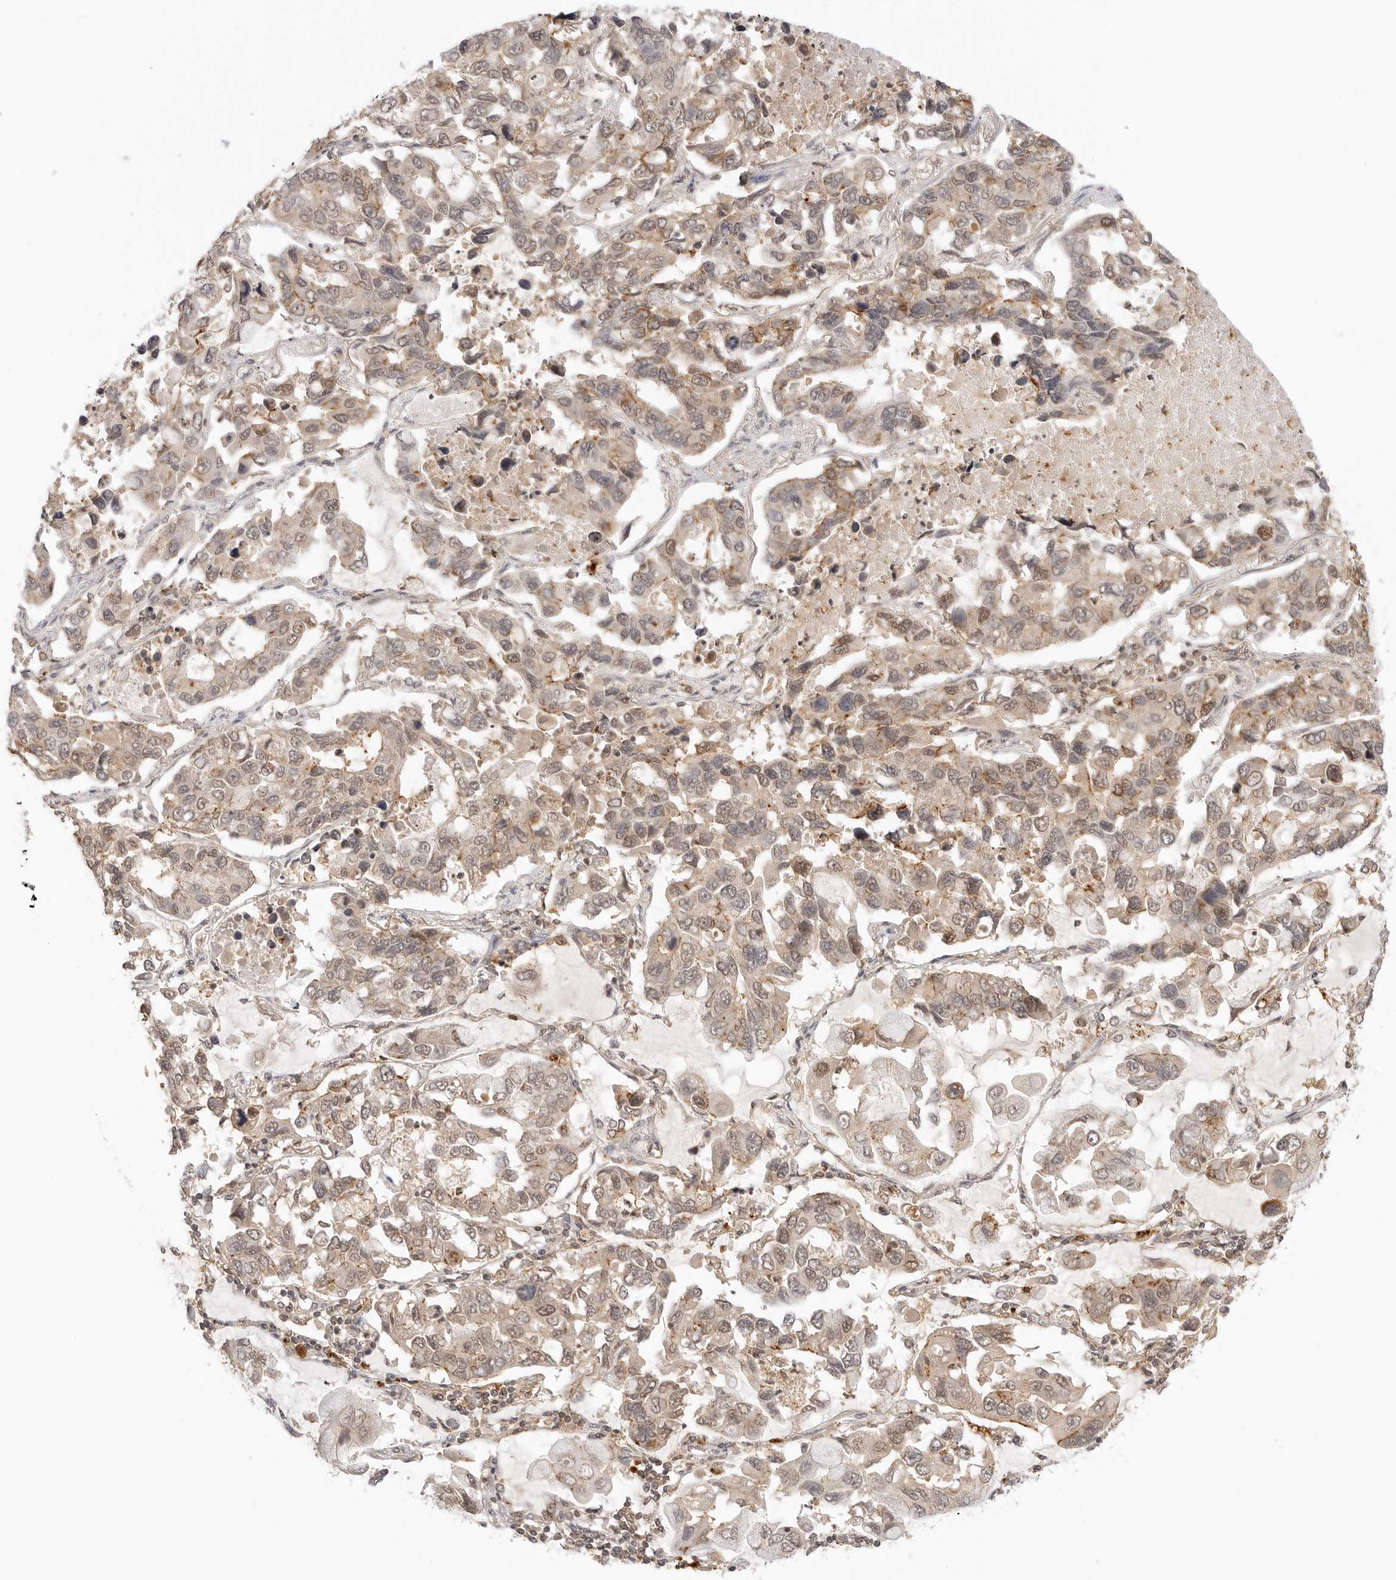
{"staining": {"intensity": "weak", "quantity": ">75%", "location": "cytoplasmic/membranous,nuclear"}, "tissue": "lung cancer", "cell_type": "Tumor cells", "image_type": "cancer", "snomed": [{"axis": "morphology", "description": "Adenocarcinoma, NOS"}, {"axis": "topography", "description": "Lung"}], "caption": "Adenocarcinoma (lung) stained with a brown dye demonstrates weak cytoplasmic/membranous and nuclear positive staining in approximately >75% of tumor cells.", "gene": "EPHA1", "patient": {"sex": "male", "age": 64}}